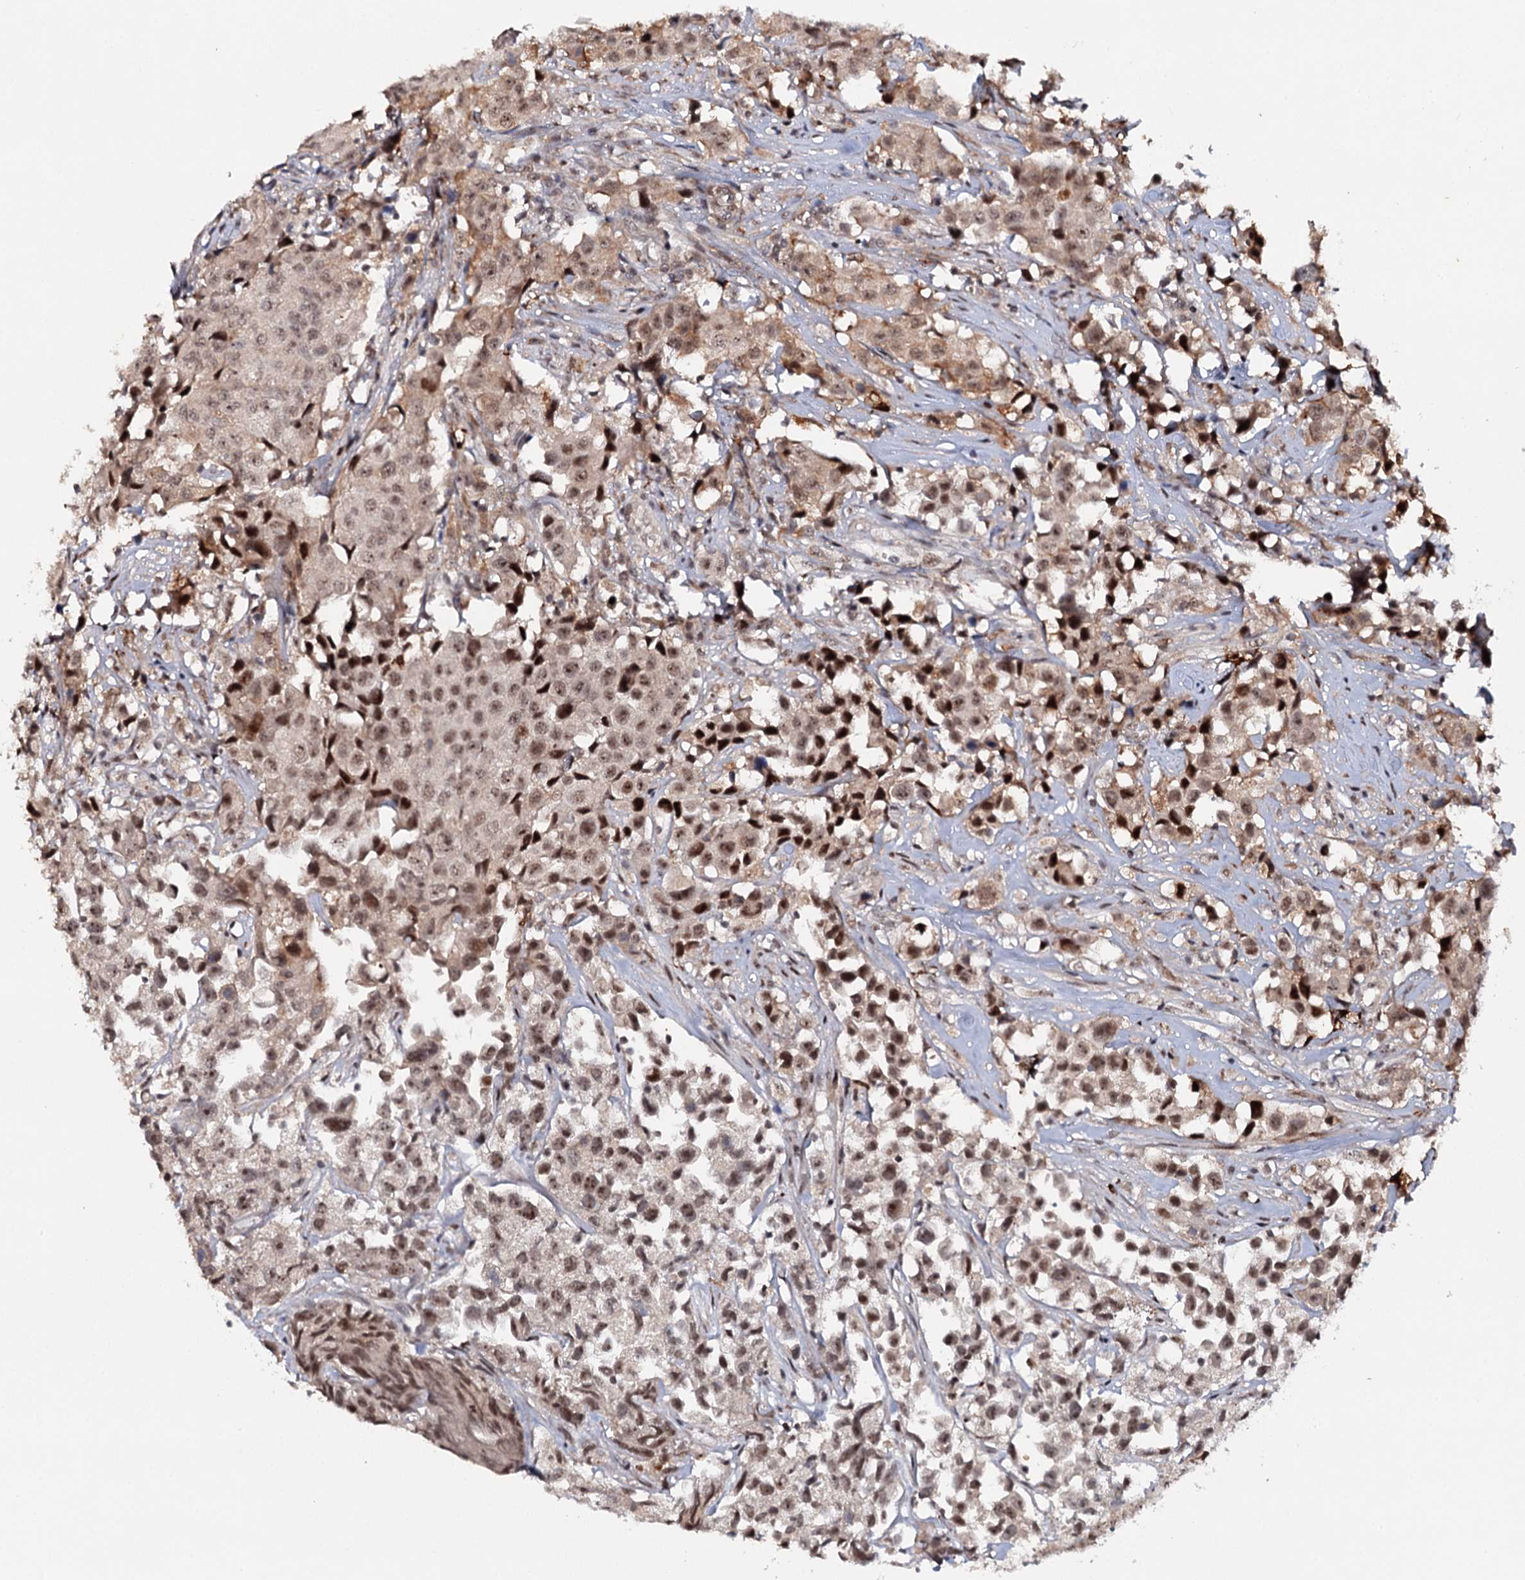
{"staining": {"intensity": "moderate", "quantity": ">75%", "location": "nuclear"}, "tissue": "urothelial cancer", "cell_type": "Tumor cells", "image_type": "cancer", "snomed": [{"axis": "morphology", "description": "Urothelial carcinoma, High grade"}, {"axis": "topography", "description": "Urinary bladder"}], "caption": "A brown stain highlights moderate nuclear staining of a protein in human high-grade urothelial carcinoma tumor cells.", "gene": "BUD13", "patient": {"sex": "female", "age": 75}}